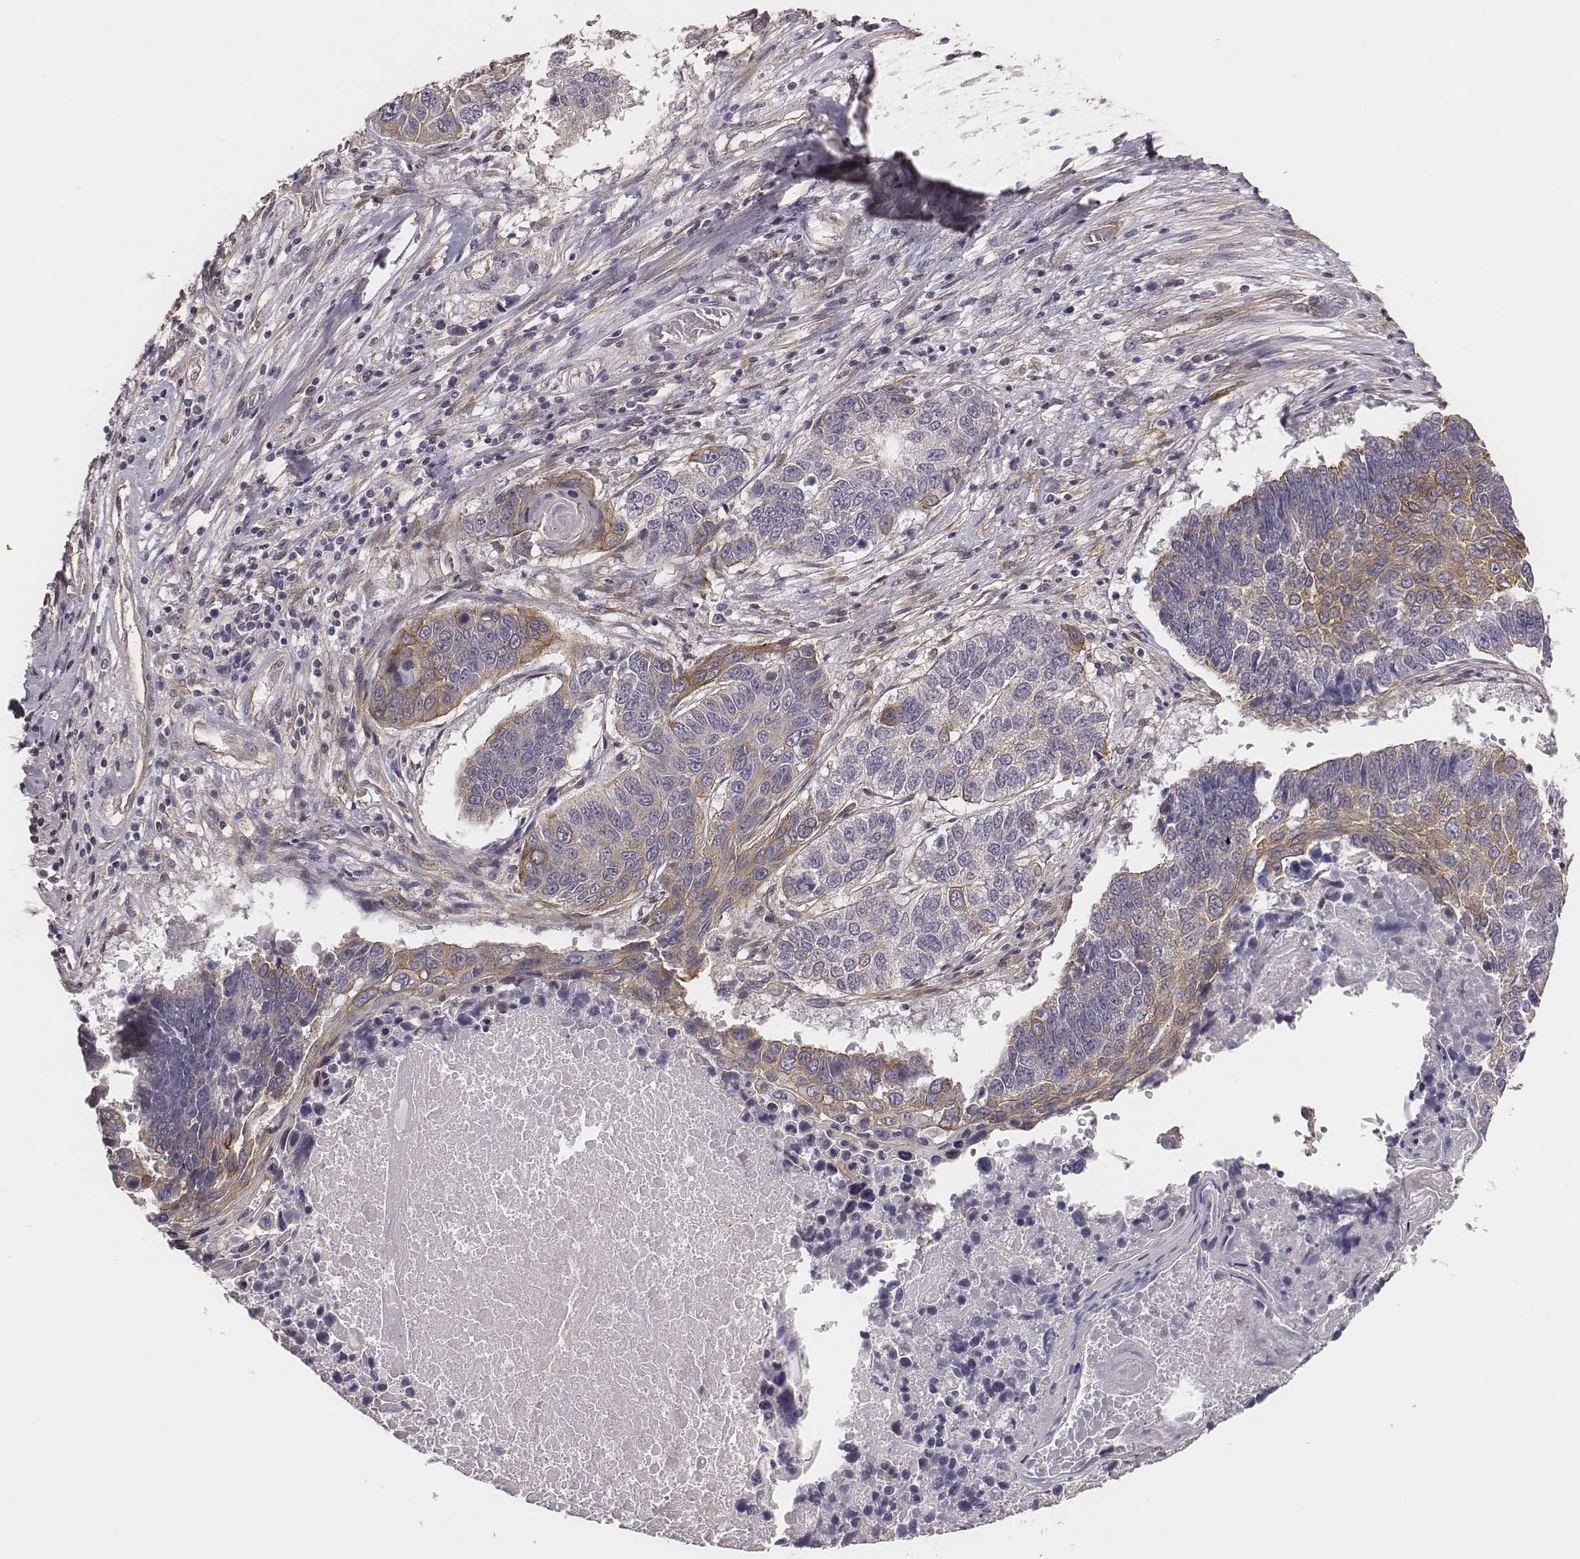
{"staining": {"intensity": "moderate", "quantity": "<25%", "location": "cytoplasmic/membranous"}, "tissue": "lung cancer", "cell_type": "Tumor cells", "image_type": "cancer", "snomed": [{"axis": "morphology", "description": "Squamous cell carcinoma, NOS"}, {"axis": "topography", "description": "Lung"}], "caption": "Protein staining displays moderate cytoplasmic/membranous positivity in about <25% of tumor cells in squamous cell carcinoma (lung).", "gene": "SCARF1", "patient": {"sex": "male", "age": 73}}